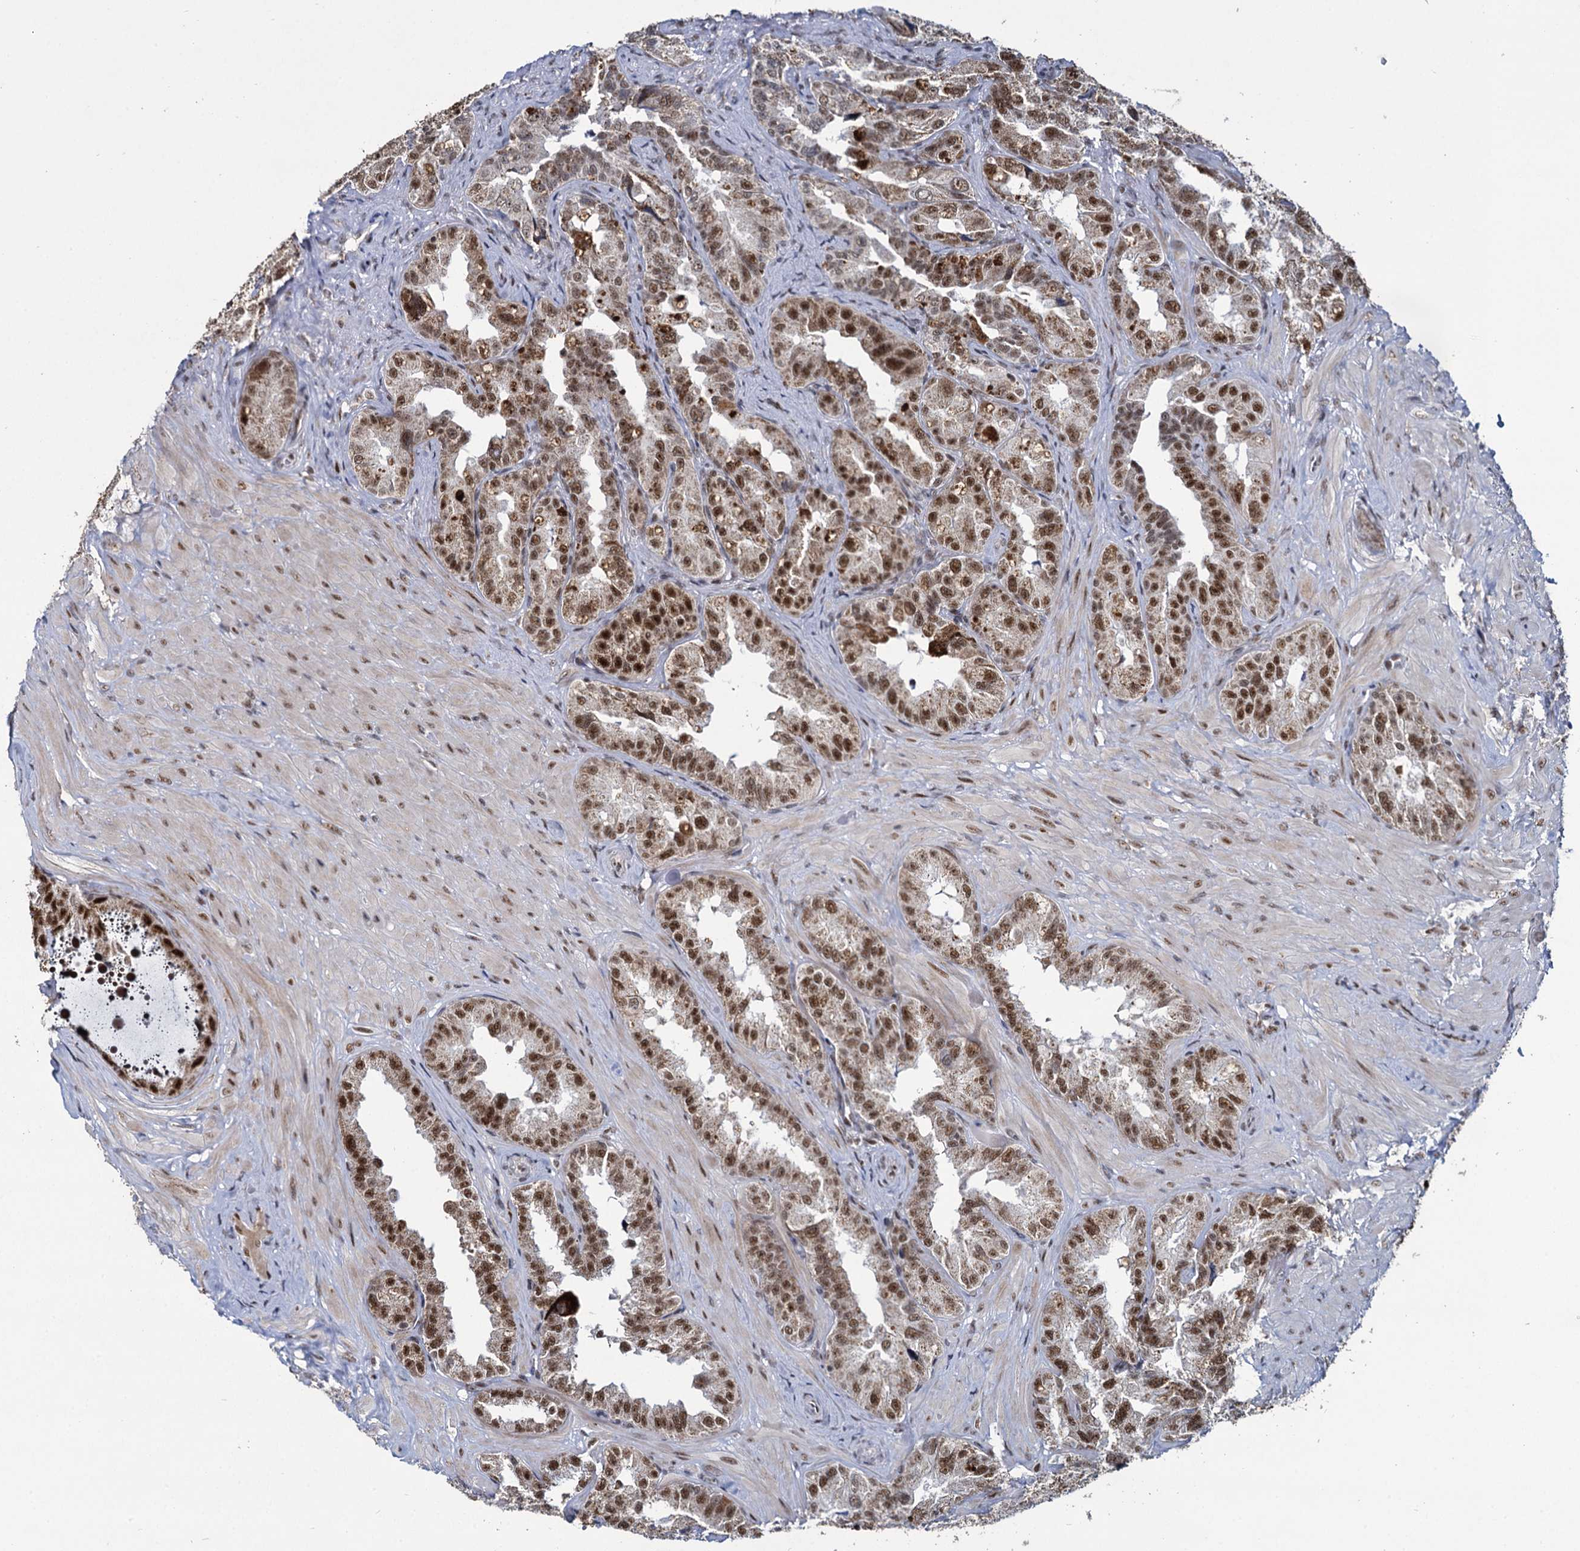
{"staining": {"intensity": "moderate", "quantity": ">75%", "location": "cytoplasmic/membranous,nuclear"}, "tissue": "seminal vesicle", "cell_type": "Glandular cells", "image_type": "normal", "snomed": [{"axis": "morphology", "description": "Normal tissue, NOS"}, {"axis": "topography", "description": "Seminal veicle"}, {"axis": "topography", "description": "Peripheral nerve tissue"}], "caption": "DAB (3,3'-diaminobenzidine) immunohistochemical staining of unremarkable human seminal vesicle demonstrates moderate cytoplasmic/membranous,nuclear protein expression in about >75% of glandular cells.", "gene": "RPUSD4", "patient": {"sex": "male", "age": 67}}